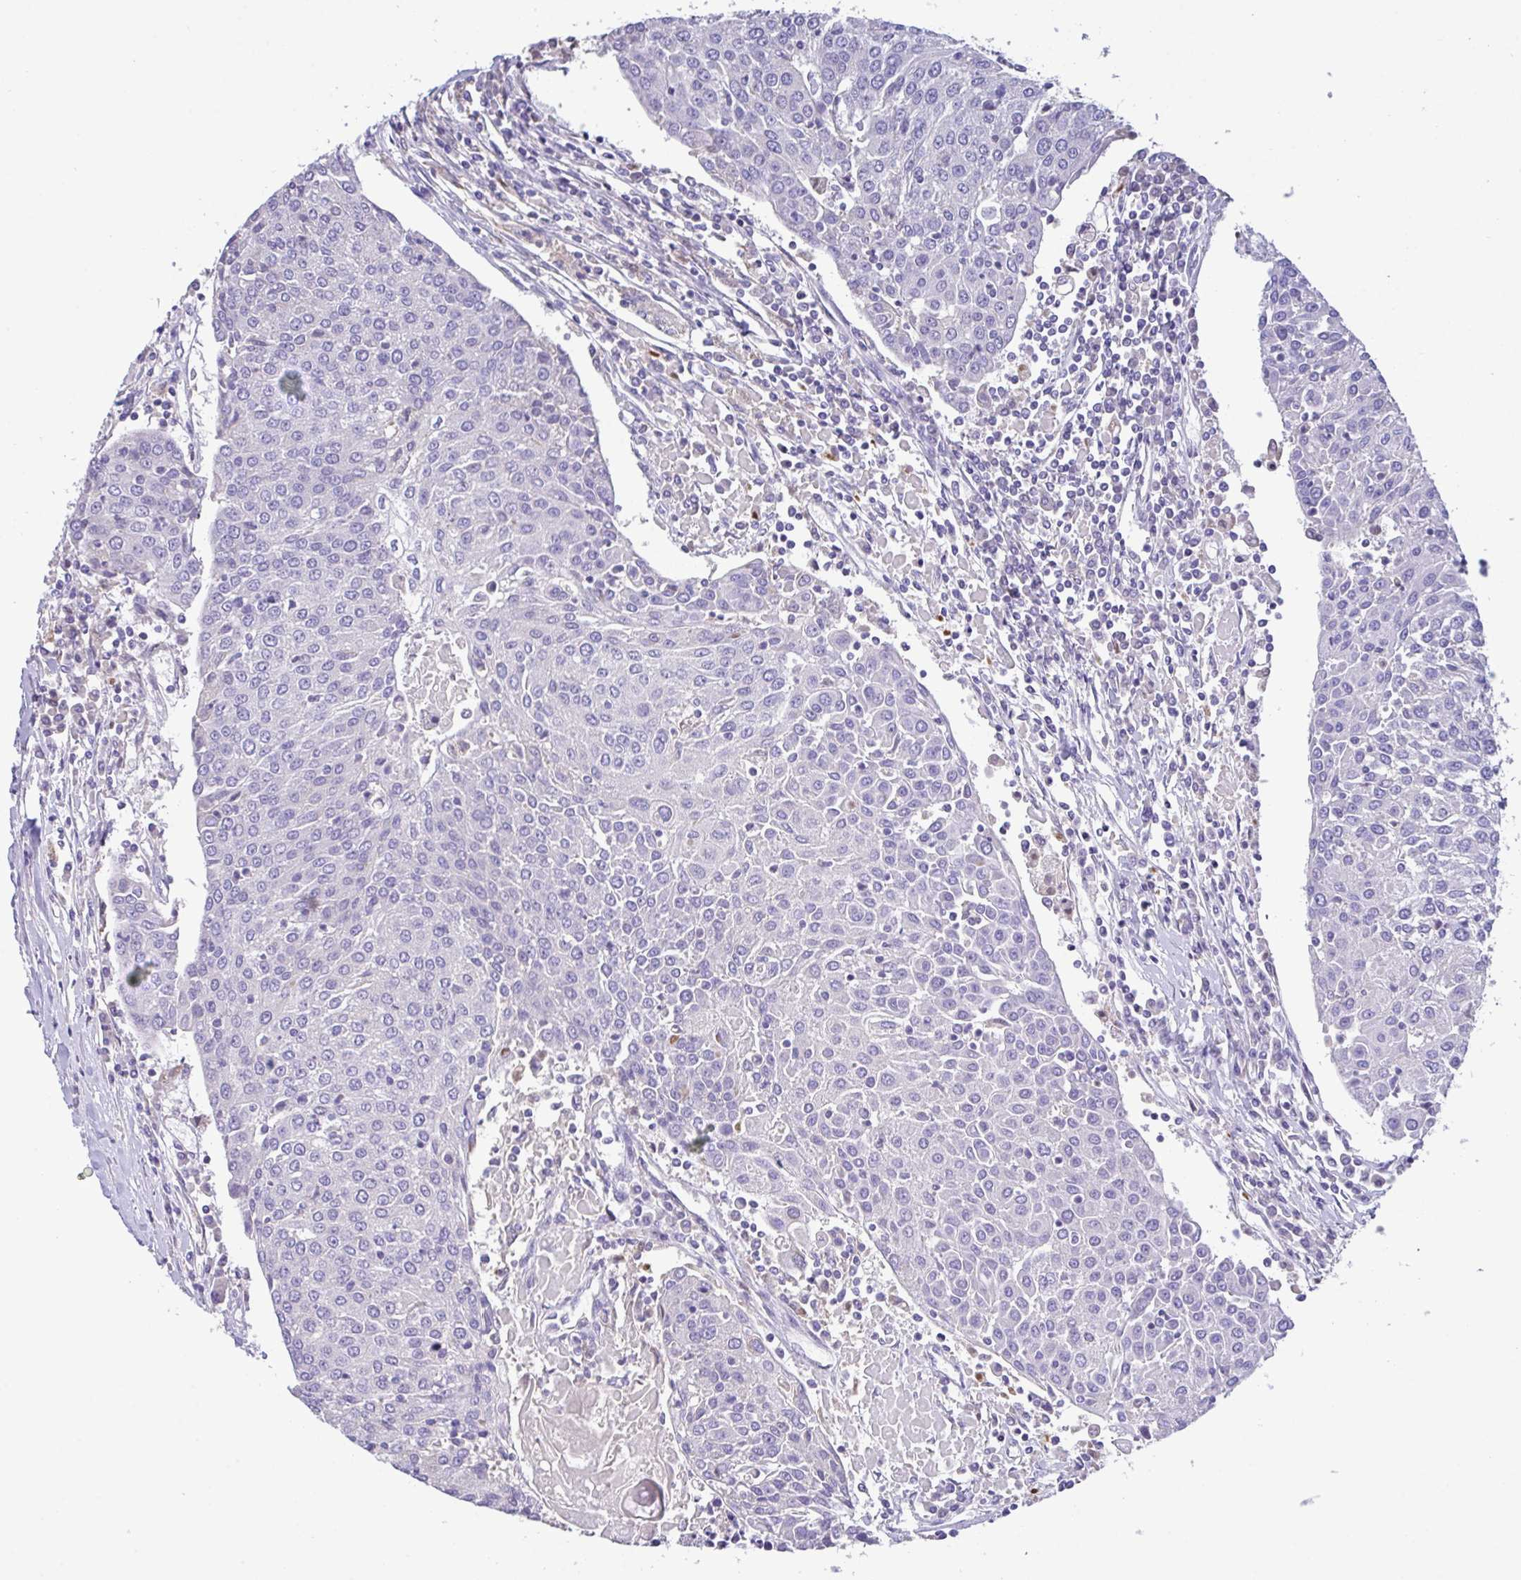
{"staining": {"intensity": "negative", "quantity": "none", "location": "none"}, "tissue": "urothelial cancer", "cell_type": "Tumor cells", "image_type": "cancer", "snomed": [{"axis": "morphology", "description": "Urothelial carcinoma, High grade"}, {"axis": "topography", "description": "Urinary bladder"}], "caption": "This is an immunohistochemistry (IHC) image of human high-grade urothelial carcinoma. There is no positivity in tumor cells.", "gene": "CA10", "patient": {"sex": "female", "age": 85}}